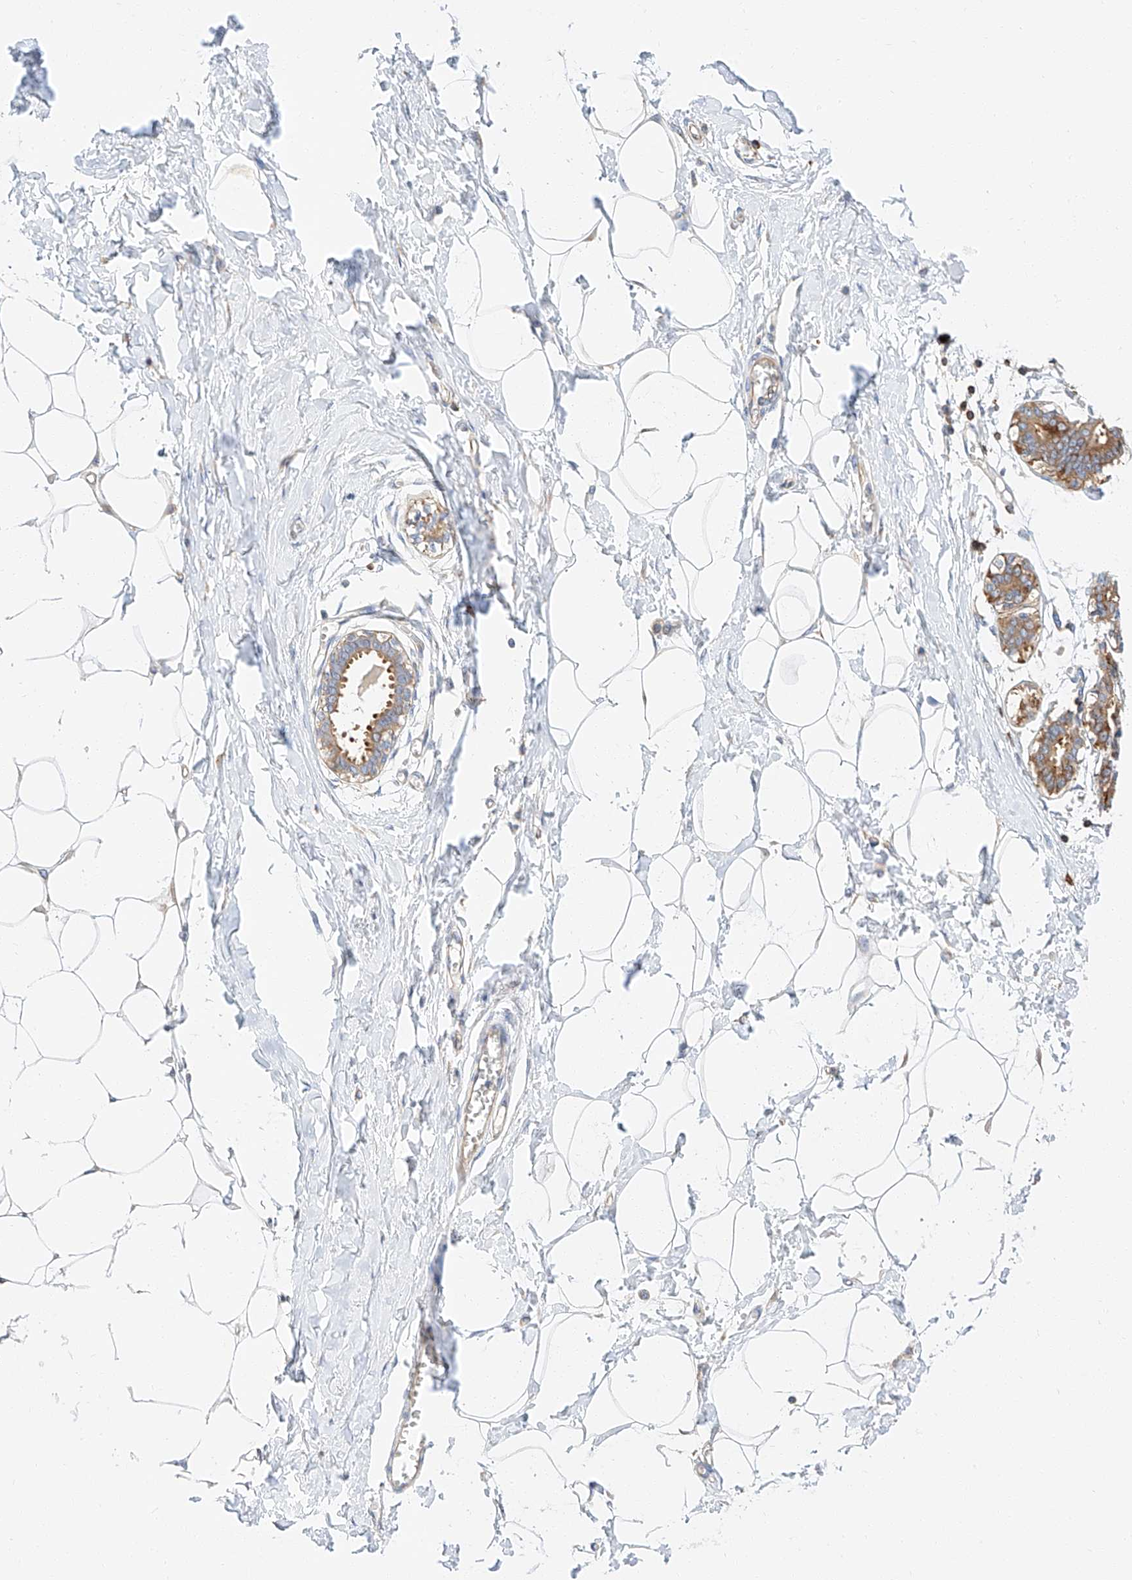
{"staining": {"intensity": "negative", "quantity": "none", "location": "none"}, "tissue": "breast", "cell_type": "Adipocytes", "image_type": "normal", "snomed": [{"axis": "morphology", "description": "Normal tissue, NOS"}, {"axis": "topography", "description": "Breast"}], "caption": "IHC of unremarkable human breast exhibits no expression in adipocytes.", "gene": "GLMN", "patient": {"sex": "female", "age": 27}}